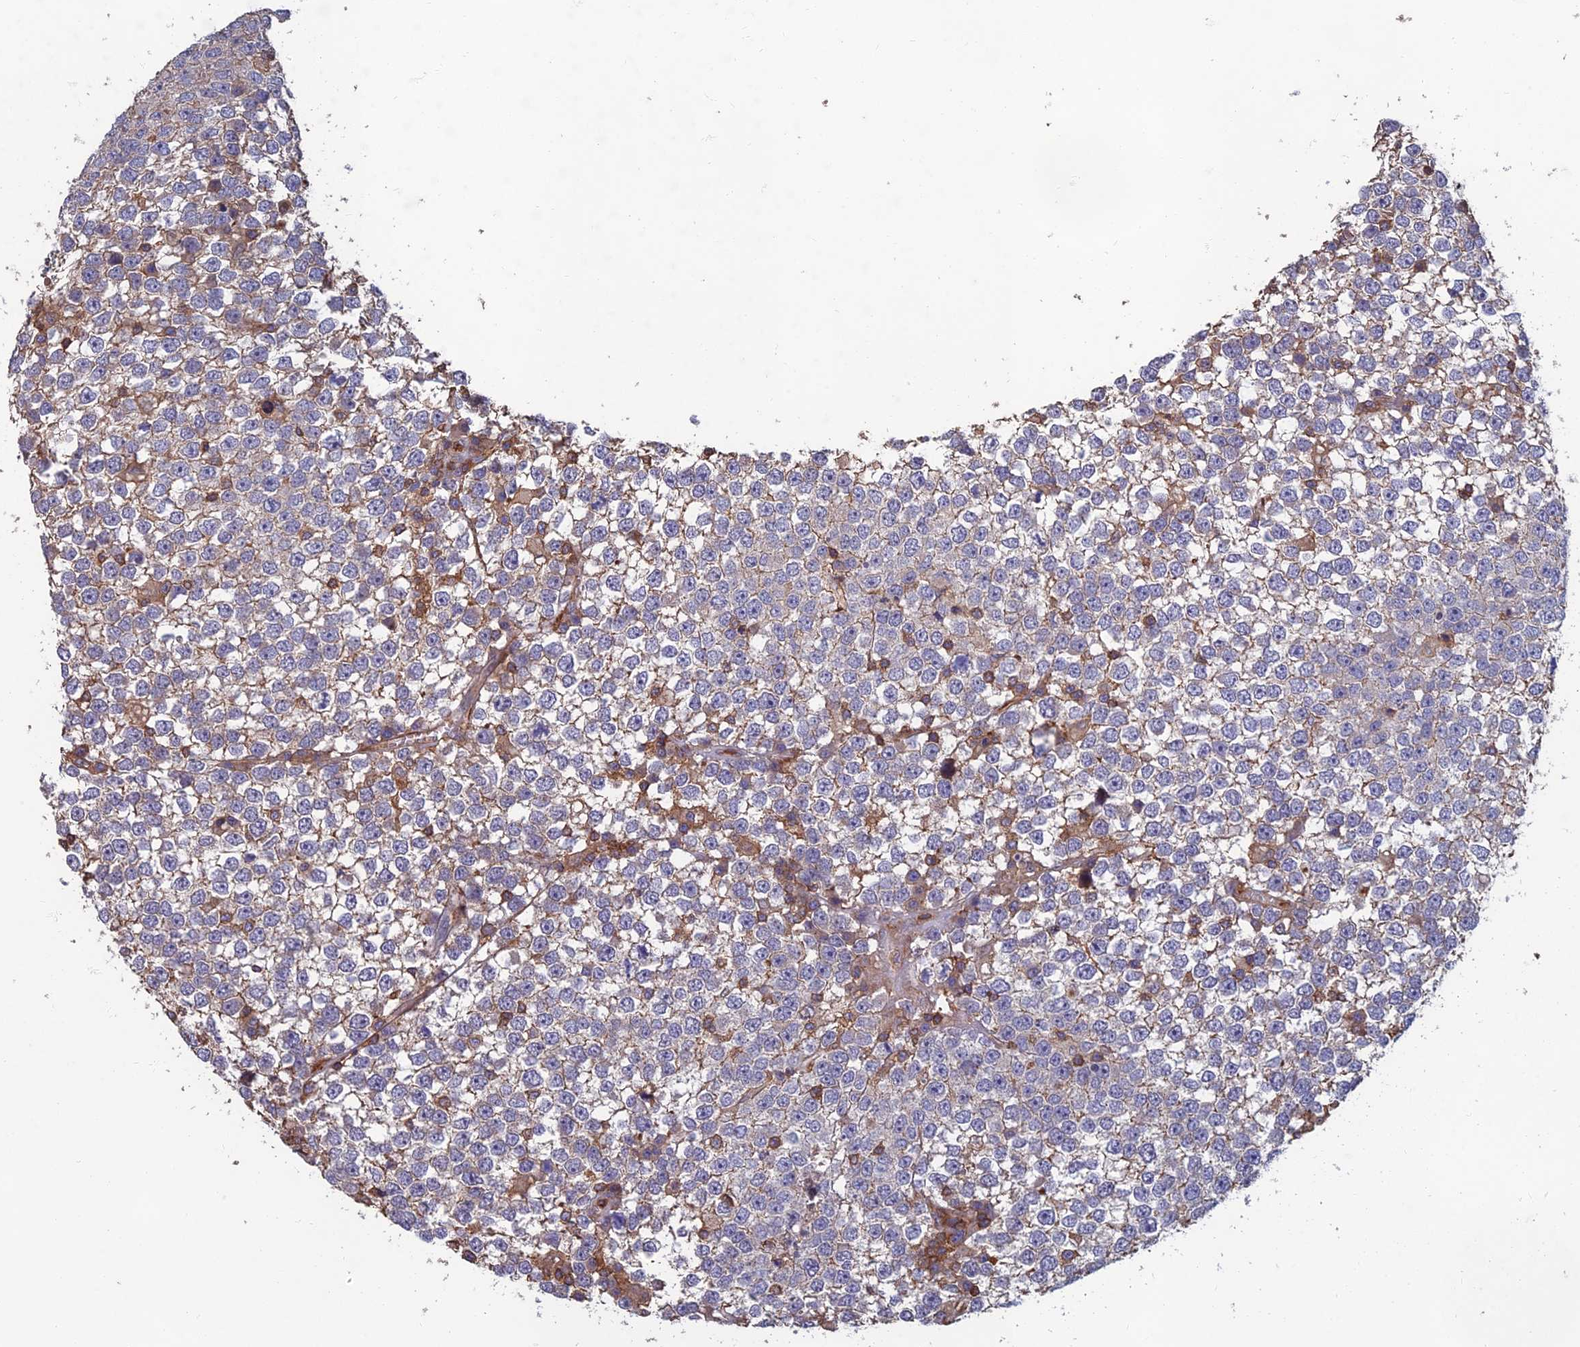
{"staining": {"intensity": "weak", "quantity": "<25%", "location": "cytoplasmic/membranous"}, "tissue": "testis cancer", "cell_type": "Tumor cells", "image_type": "cancer", "snomed": [{"axis": "morphology", "description": "Seminoma, NOS"}, {"axis": "topography", "description": "Testis"}], "caption": "DAB immunohistochemical staining of human testis seminoma shows no significant staining in tumor cells.", "gene": "C15orf62", "patient": {"sex": "male", "age": 65}}